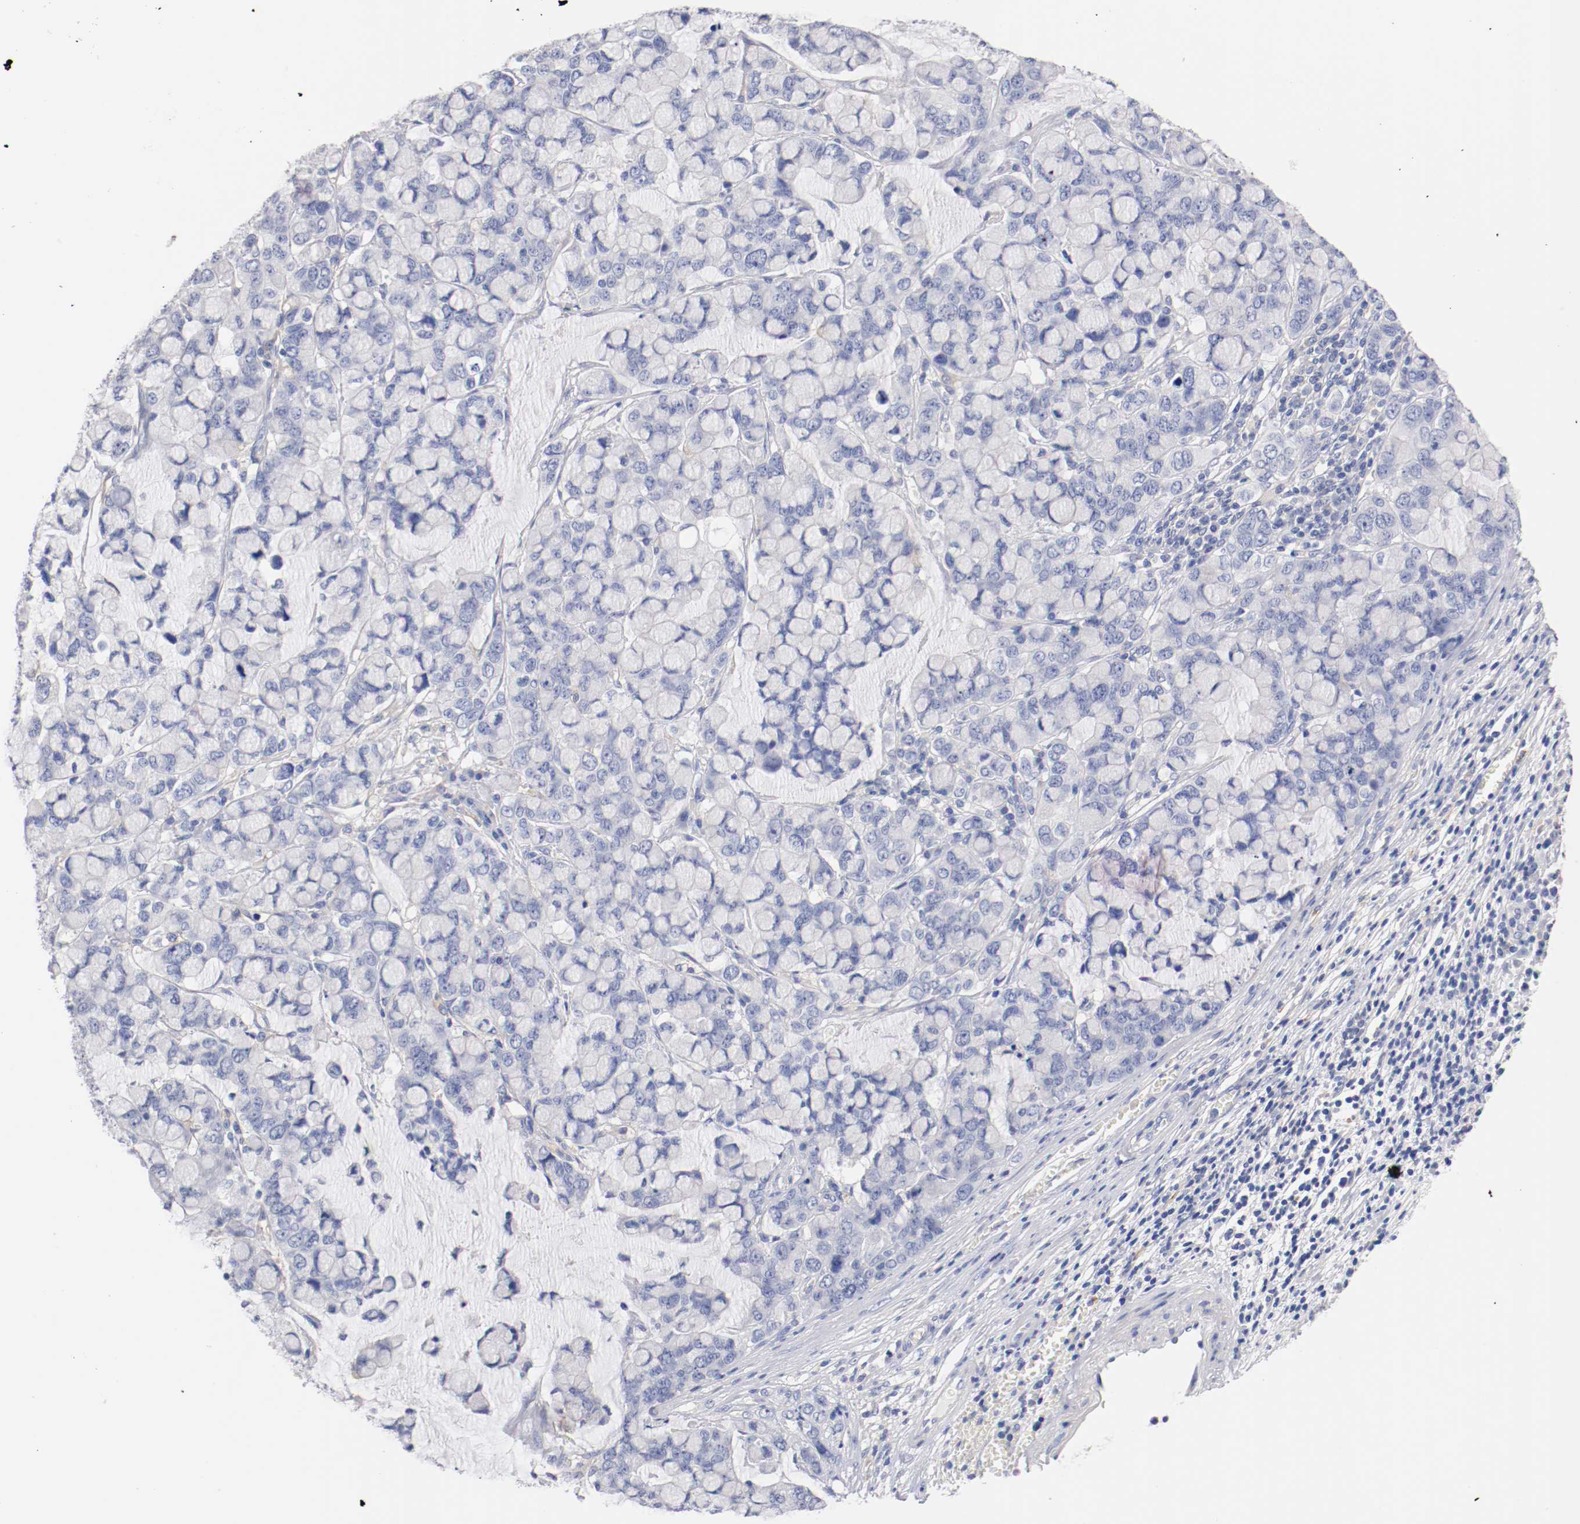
{"staining": {"intensity": "negative", "quantity": "none", "location": "none"}, "tissue": "stomach cancer", "cell_type": "Tumor cells", "image_type": "cancer", "snomed": [{"axis": "morphology", "description": "Adenocarcinoma, NOS"}, {"axis": "topography", "description": "Stomach, lower"}], "caption": "IHC histopathology image of neoplastic tissue: adenocarcinoma (stomach) stained with DAB shows no significant protein expression in tumor cells. The staining is performed using DAB brown chromogen with nuclei counter-stained in using hematoxylin.", "gene": "FGFBP1", "patient": {"sex": "male", "age": 84}}